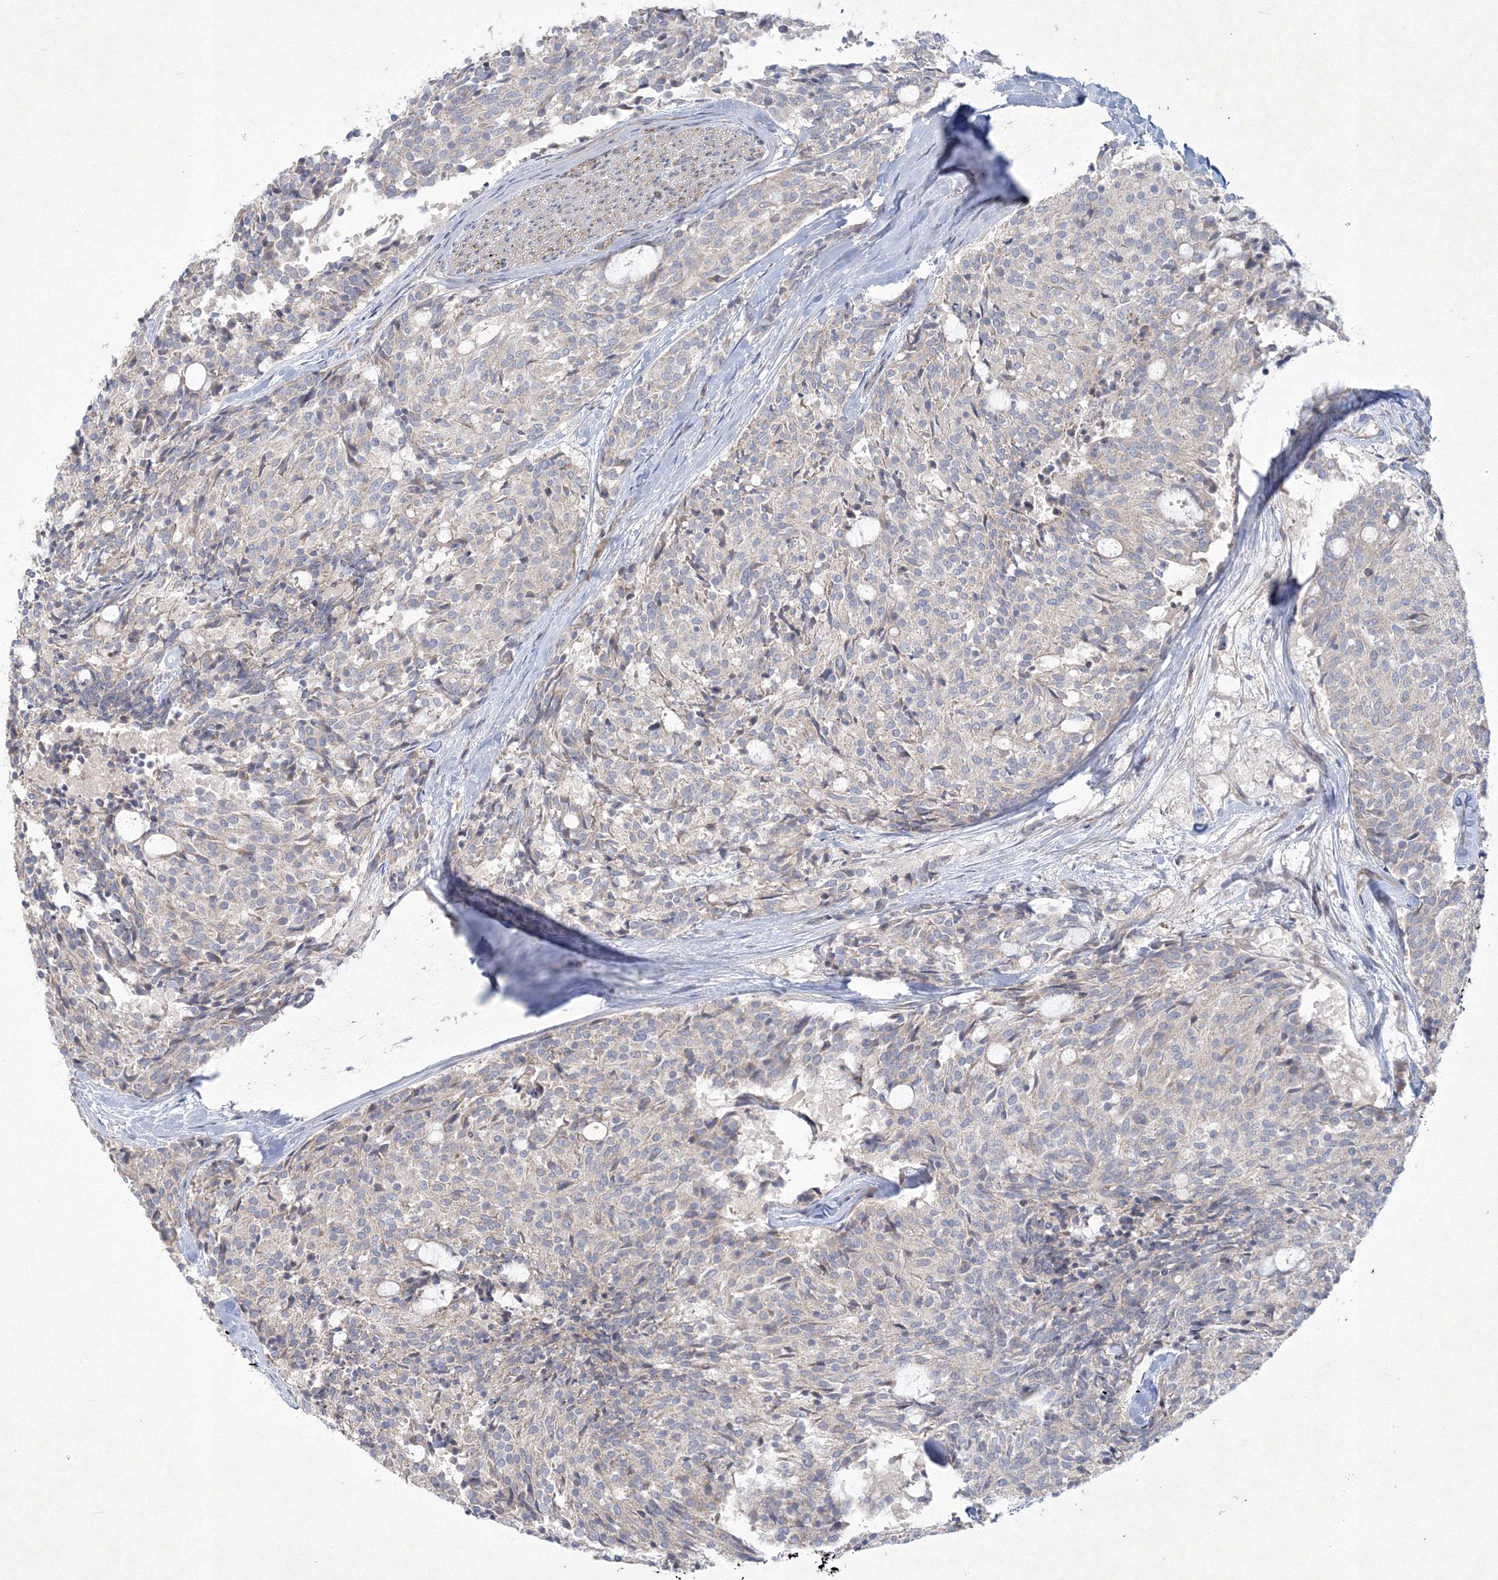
{"staining": {"intensity": "weak", "quantity": "<25%", "location": "cytoplasmic/membranous"}, "tissue": "carcinoid", "cell_type": "Tumor cells", "image_type": "cancer", "snomed": [{"axis": "morphology", "description": "Carcinoid, malignant, NOS"}, {"axis": "topography", "description": "Pancreas"}], "caption": "IHC image of carcinoid (malignant) stained for a protein (brown), which reveals no expression in tumor cells.", "gene": "WDR49", "patient": {"sex": "female", "age": 54}}